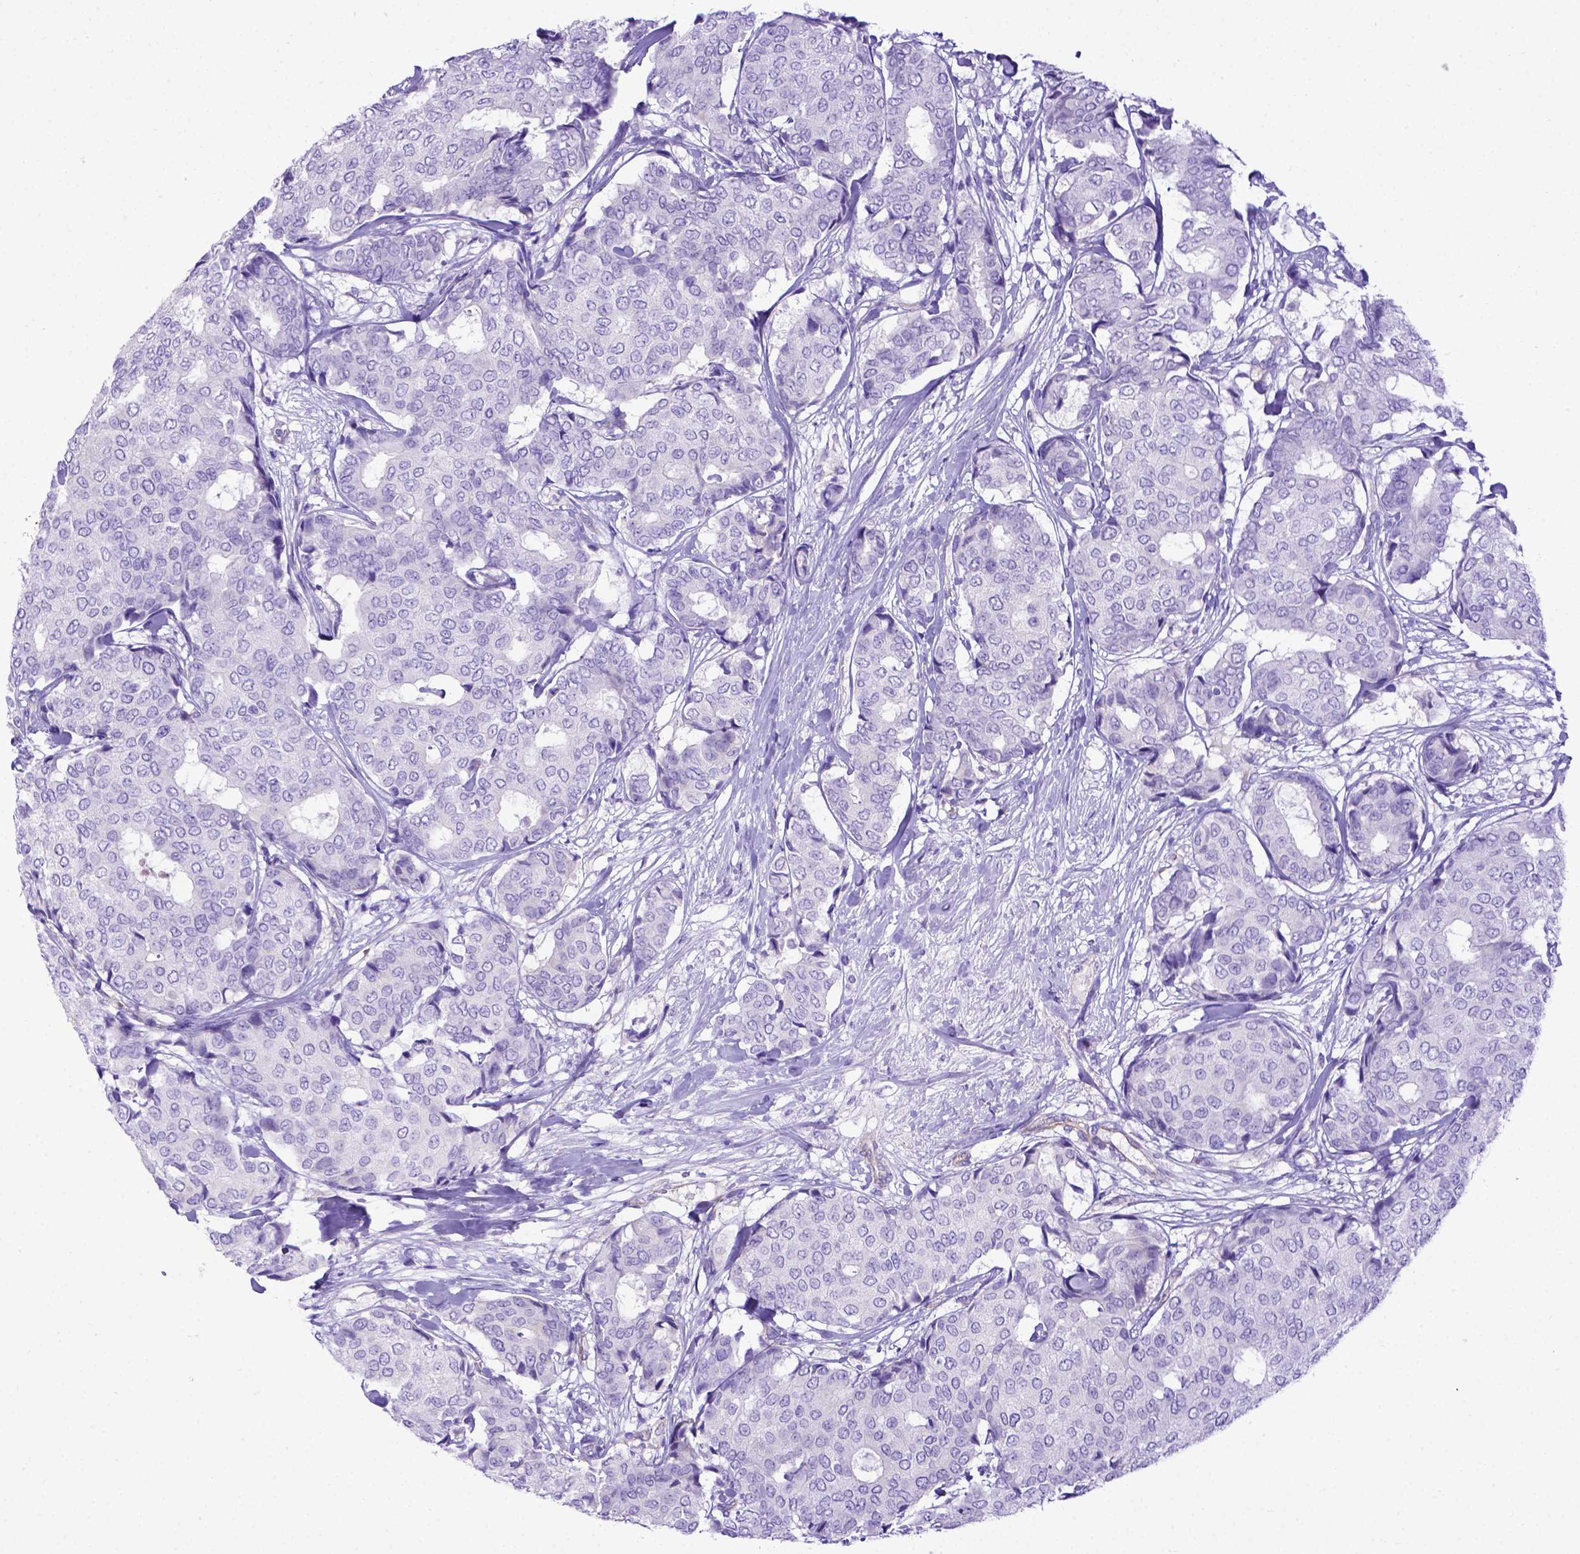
{"staining": {"intensity": "negative", "quantity": "none", "location": "none"}, "tissue": "breast cancer", "cell_type": "Tumor cells", "image_type": "cancer", "snomed": [{"axis": "morphology", "description": "Duct carcinoma"}, {"axis": "topography", "description": "Breast"}], "caption": "DAB (3,3'-diaminobenzidine) immunohistochemical staining of breast invasive ductal carcinoma demonstrates no significant staining in tumor cells.", "gene": "LRRC18", "patient": {"sex": "female", "age": 75}}